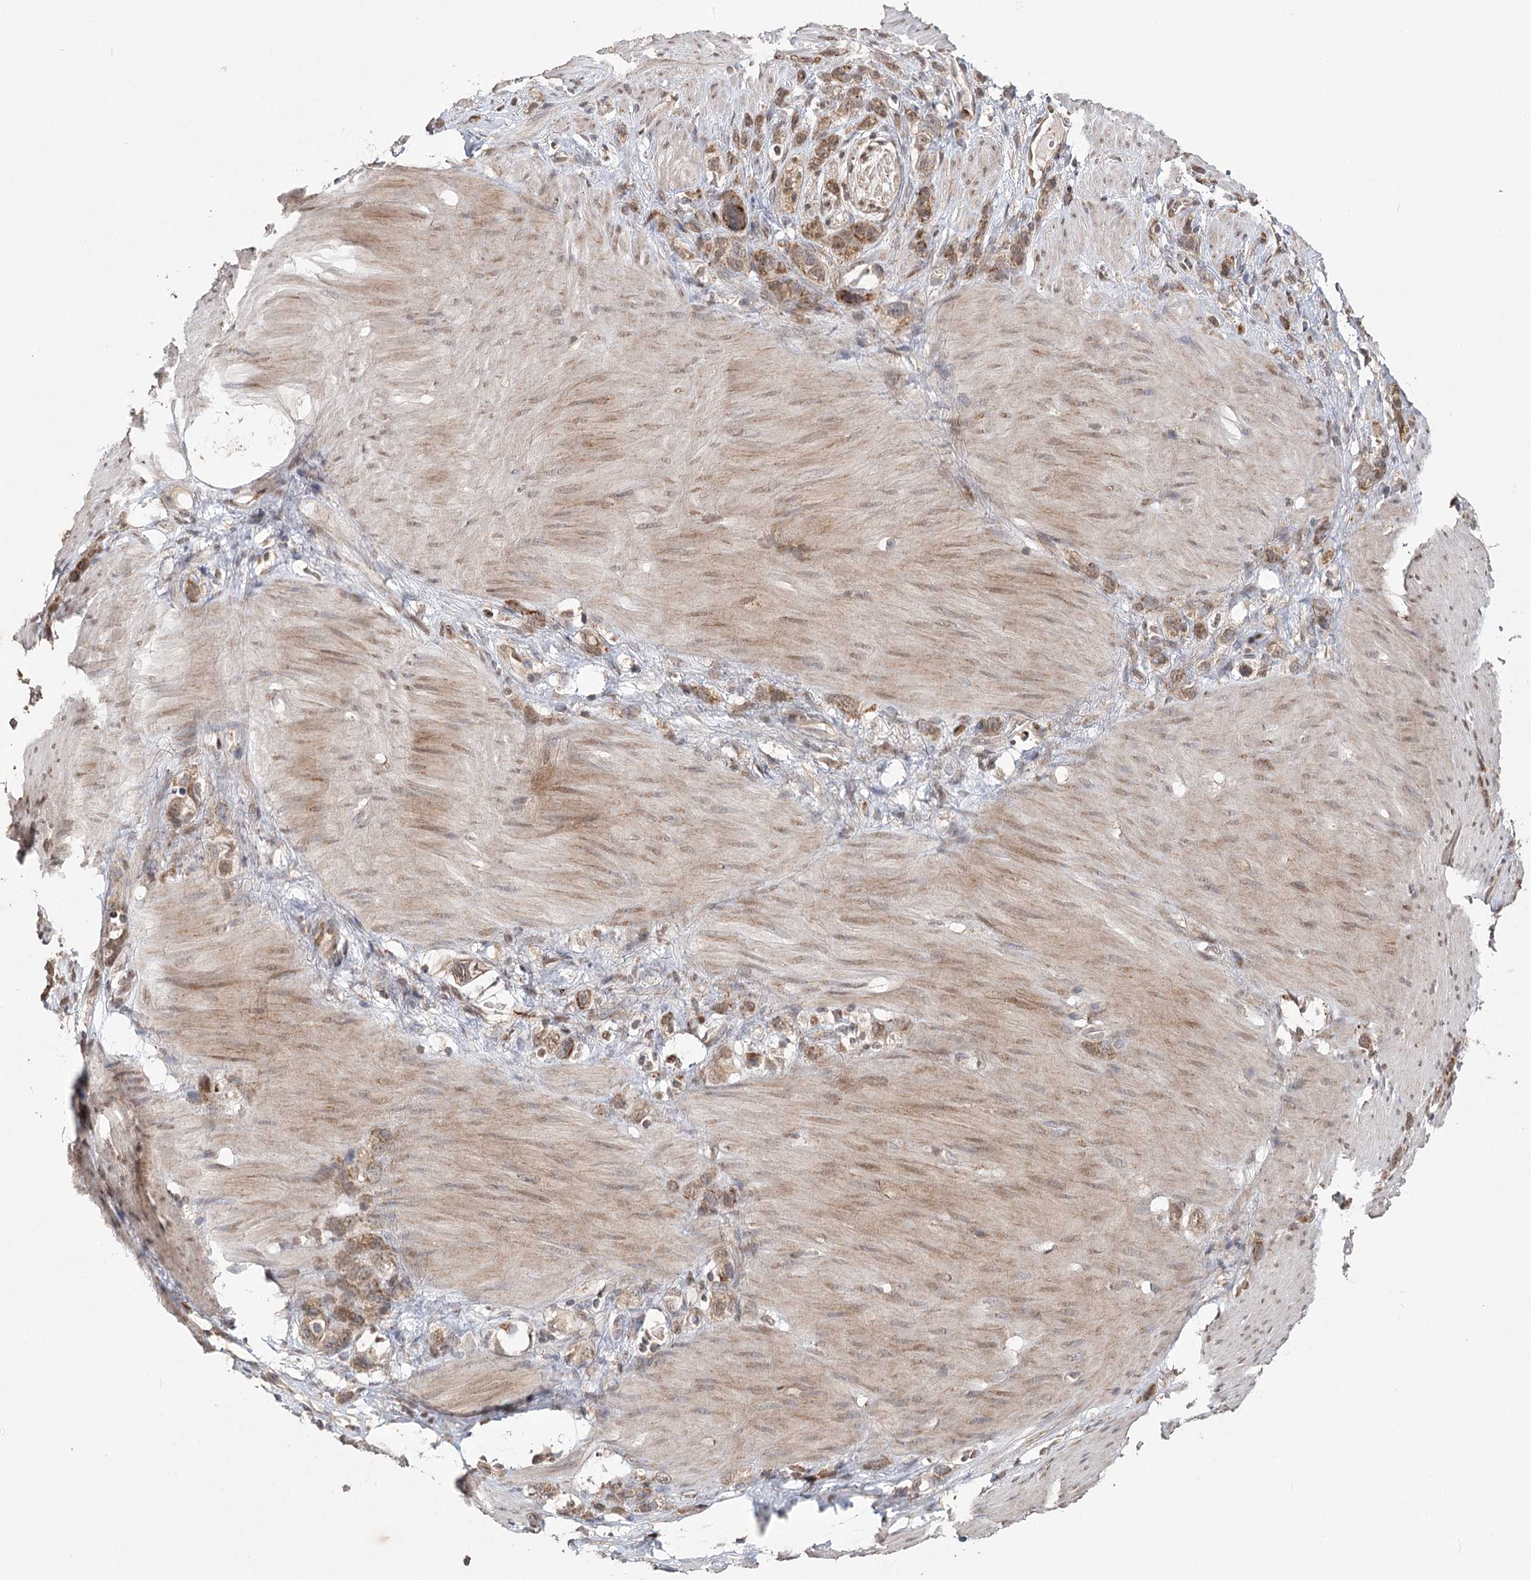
{"staining": {"intensity": "moderate", "quantity": ">75%", "location": "cytoplasmic/membranous"}, "tissue": "stomach cancer", "cell_type": "Tumor cells", "image_type": "cancer", "snomed": [{"axis": "morphology", "description": "Normal tissue, NOS"}, {"axis": "morphology", "description": "Adenocarcinoma, NOS"}, {"axis": "morphology", "description": "Adenocarcinoma, High grade"}, {"axis": "topography", "description": "Stomach, upper"}, {"axis": "topography", "description": "Stomach"}], "caption": "Human high-grade adenocarcinoma (stomach) stained with a brown dye displays moderate cytoplasmic/membranous positive staining in about >75% of tumor cells.", "gene": "ZNRF3", "patient": {"sex": "female", "age": 65}}